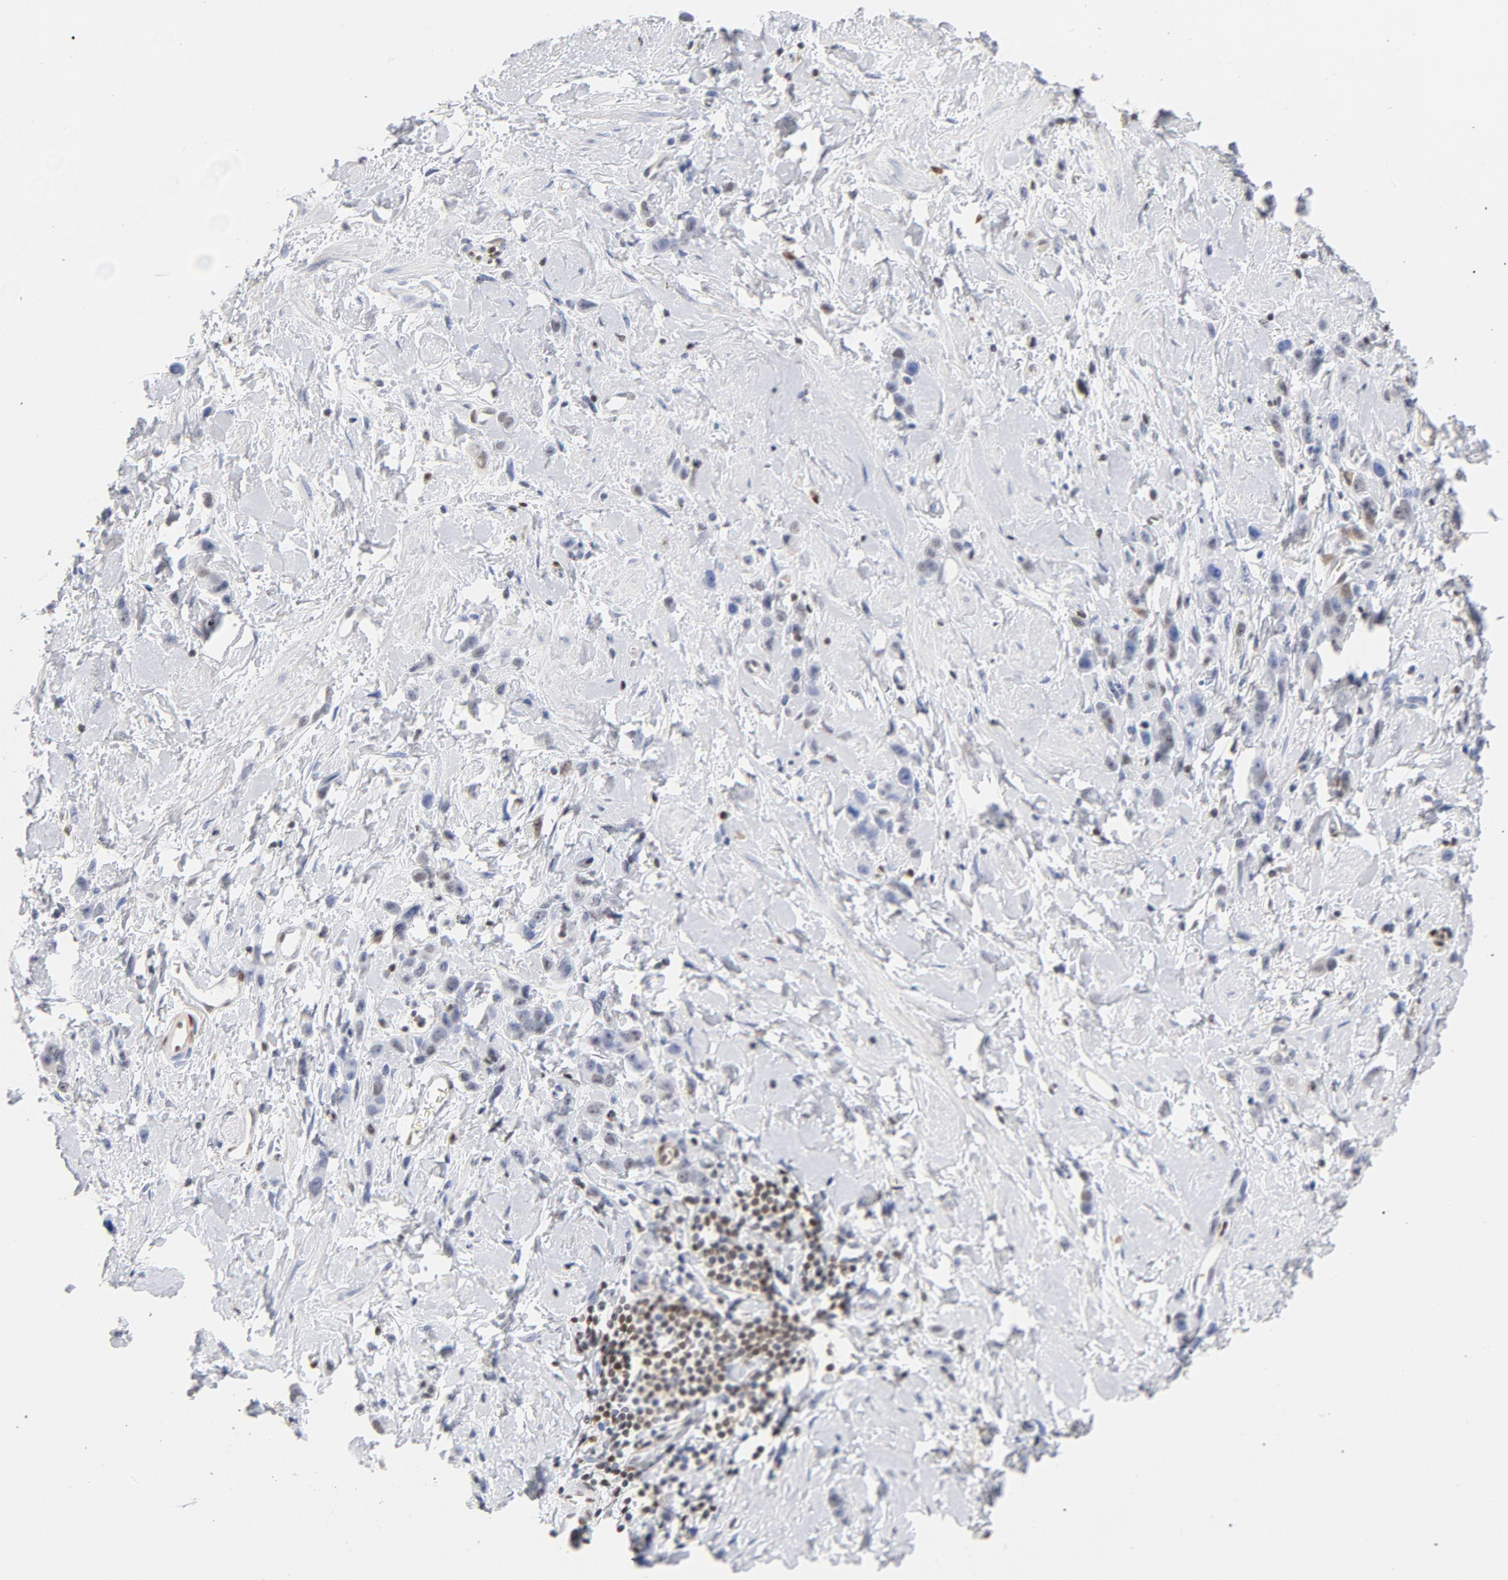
{"staining": {"intensity": "negative", "quantity": "none", "location": "none"}, "tissue": "stomach cancer", "cell_type": "Tumor cells", "image_type": "cancer", "snomed": [{"axis": "morphology", "description": "Normal tissue, NOS"}, {"axis": "morphology", "description": "Adenocarcinoma, NOS"}, {"axis": "topography", "description": "Stomach"}], "caption": "The histopathology image reveals no significant expression in tumor cells of stomach adenocarcinoma. (DAB immunohistochemistry (IHC) with hematoxylin counter stain).", "gene": "CDKN1B", "patient": {"sex": "male", "age": 82}}